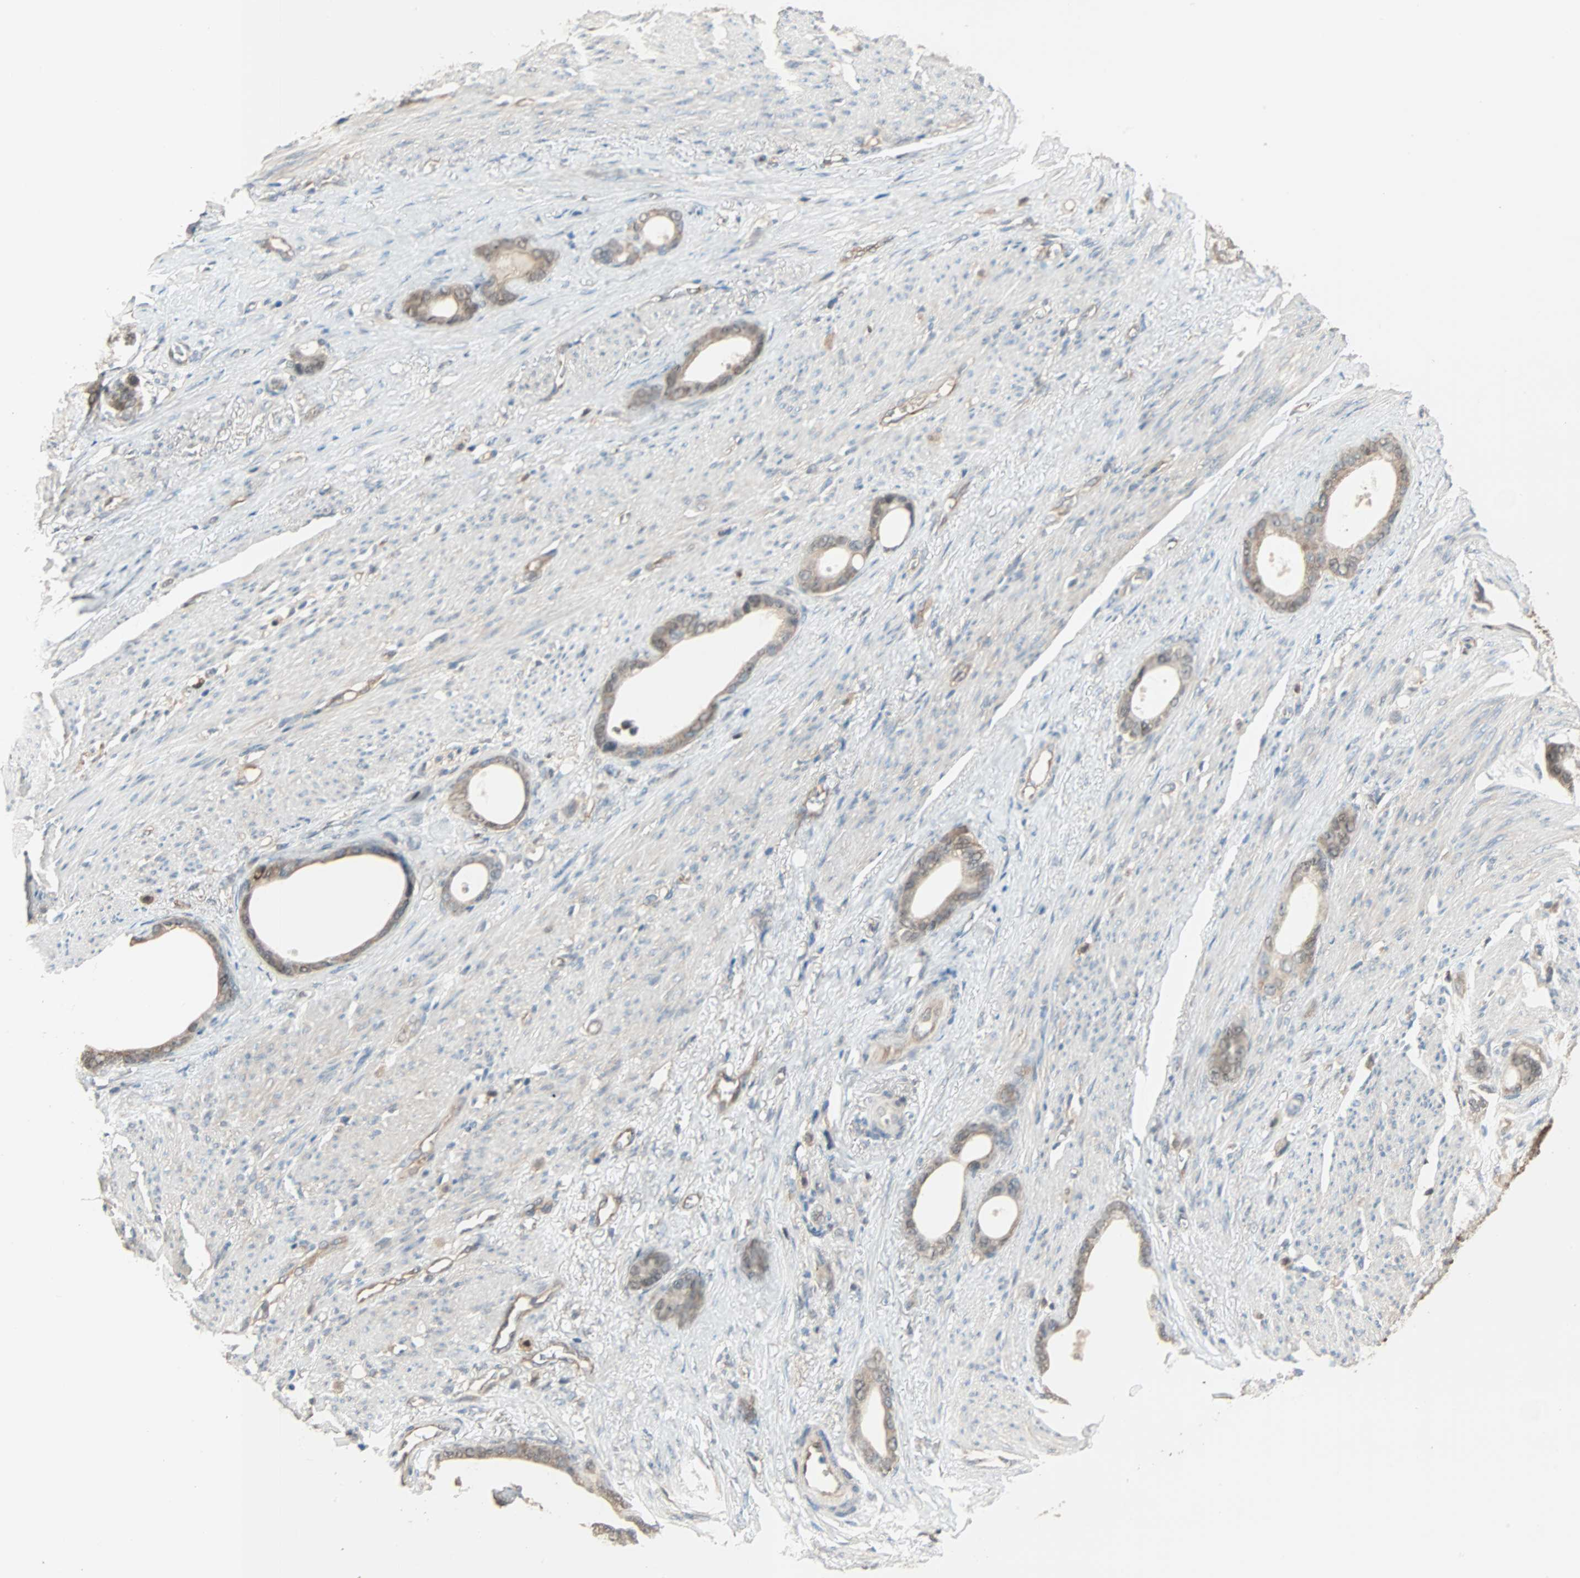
{"staining": {"intensity": "weak", "quantity": "25%-75%", "location": "cytoplasmic/membranous,nuclear"}, "tissue": "stomach cancer", "cell_type": "Tumor cells", "image_type": "cancer", "snomed": [{"axis": "morphology", "description": "Adenocarcinoma, NOS"}, {"axis": "topography", "description": "Stomach"}], "caption": "Immunohistochemical staining of stomach cancer (adenocarcinoma) displays weak cytoplasmic/membranous and nuclear protein expression in approximately 25%-75% of tumor cells.", "gene": "PRDX1", "patient": {"sex": "female", "age": 75}}